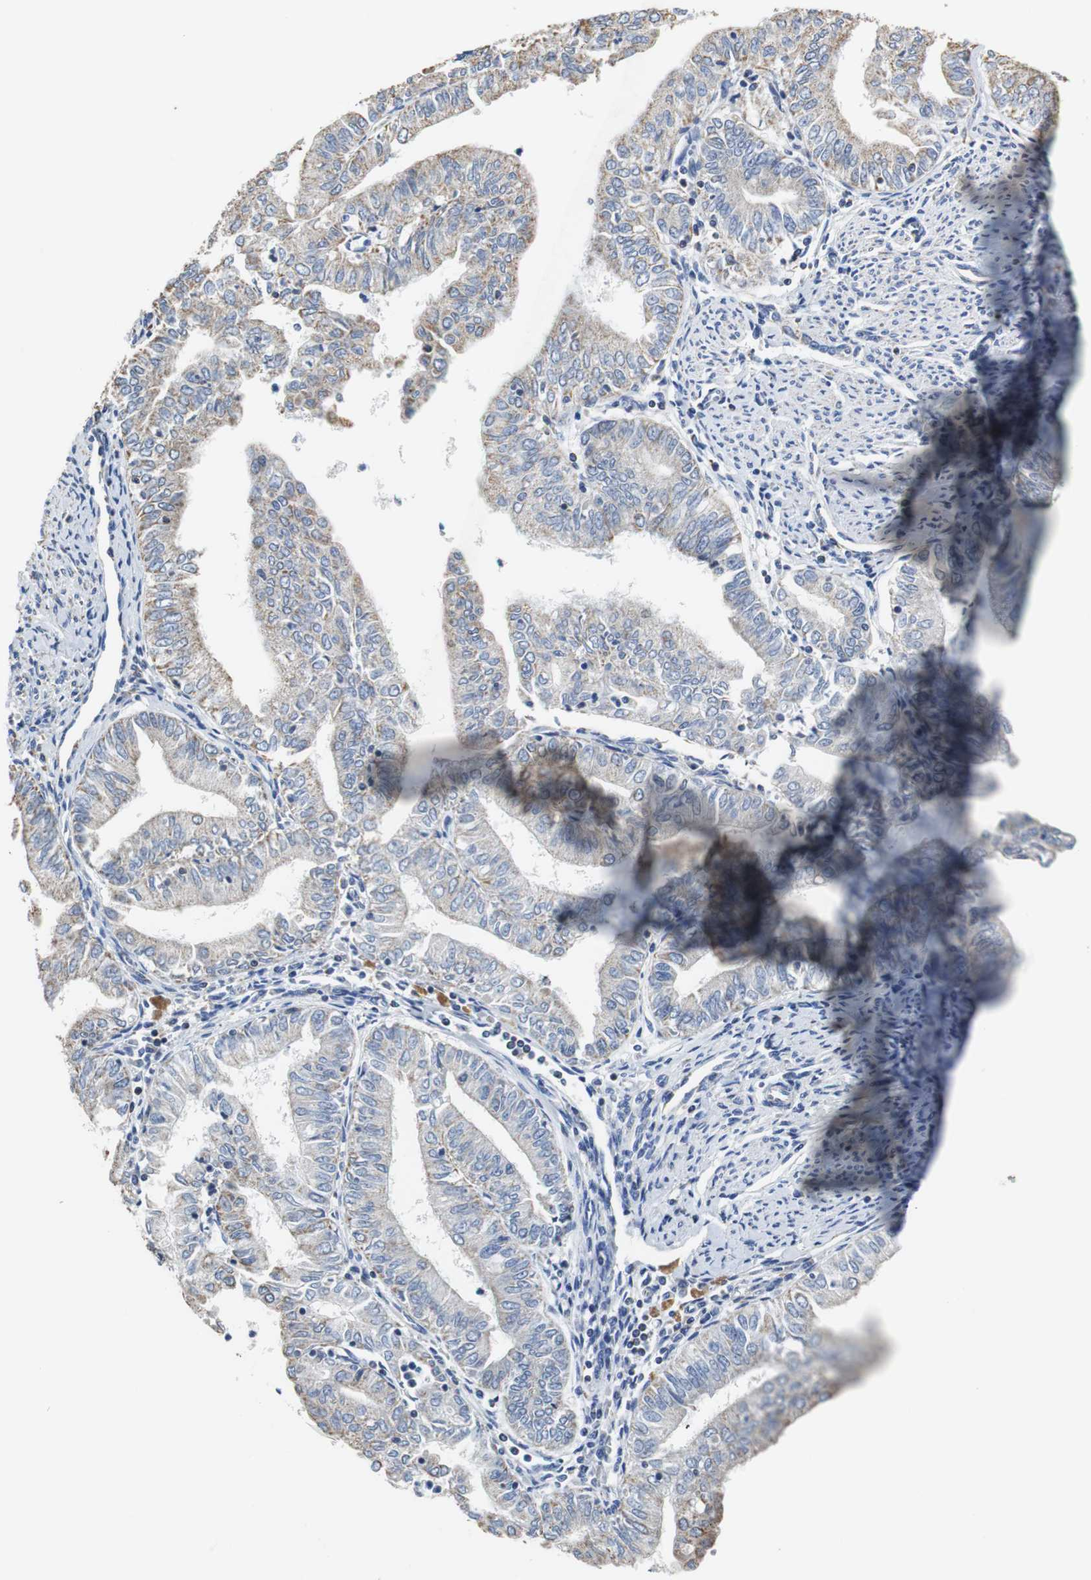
{"staining": {"intensity": "weak", "quantity": "25%-75%", "location": "cytoplasmic/membranous"}, "tissue": "endometrial cancer", "cell_type": "Tumor cells", "image_type": "cancer", "snomed": [{"axis": "morphology", "description": "Adenocarcinoma, NOS"}, {"axis": "topography", "description": "Endometrium"}], "caption": "Adenocarcinoma (endometrial) stained for a protein (brown) demonstrates weak cytoplasmic/membranous positive positivity in about 25%-75% of tumor cells.", "gene": "PCK1", "patient": {"sex": "female", "age": 66}}